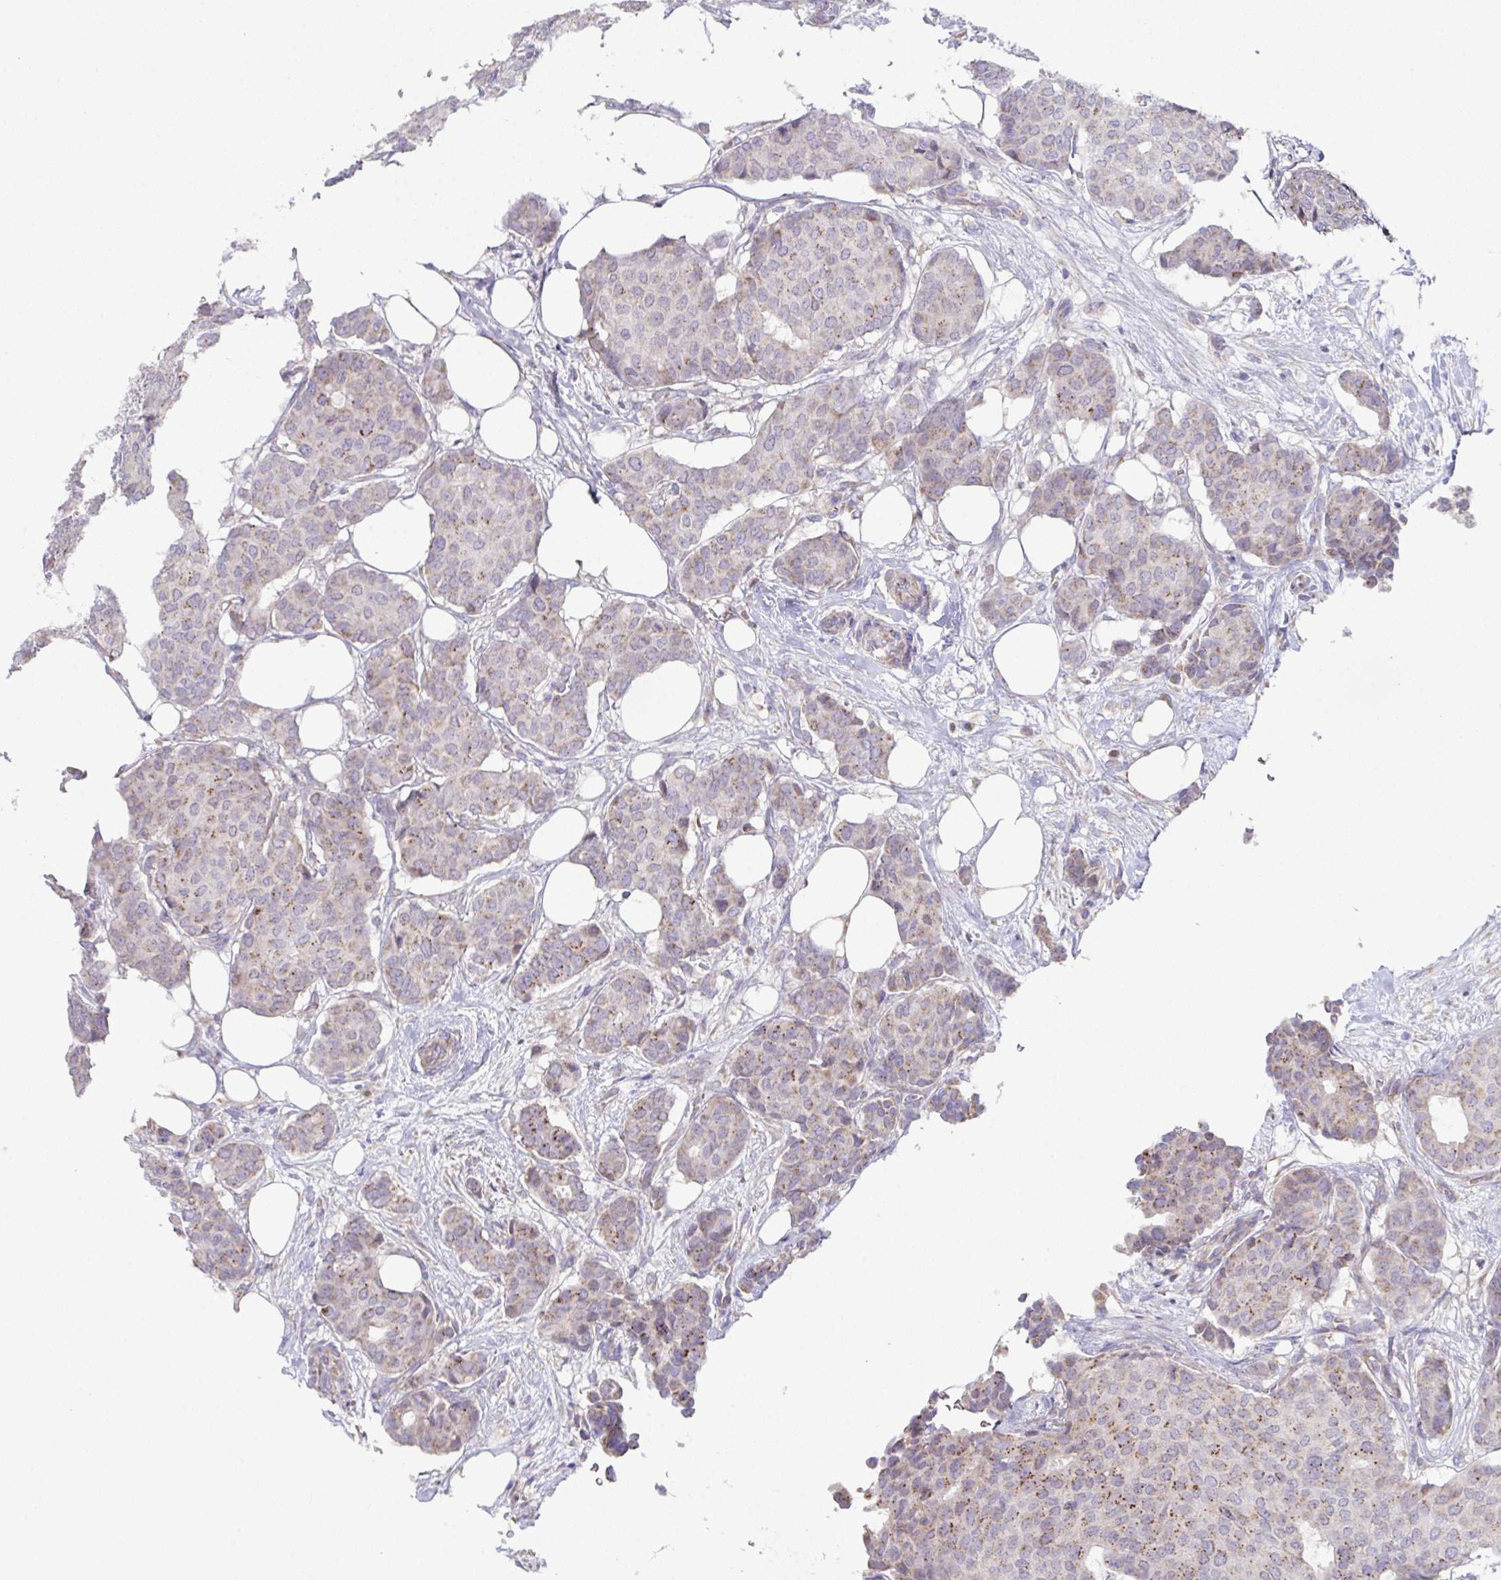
{"staining": {"intensity": "weak", "quantity": ">75%", "location": "cytoplasmic/membranous"}, "tissue": "breast cancer", "cell_type": "Tumor cells", "image_type": "cancer", "snomed": [{"axis": "morphology", "description": "Duct carcinoma"}, {"axis": "topography", "description": "Breast"}], "caption": "A low amount of weak cytoplasmic/membranous expression is present in approximately >75% of tumor cells in breast cancer (intraductal carcinoma) tissue.", "gene": "DOK7", "patient": {"sex": "female", "age": 75}}